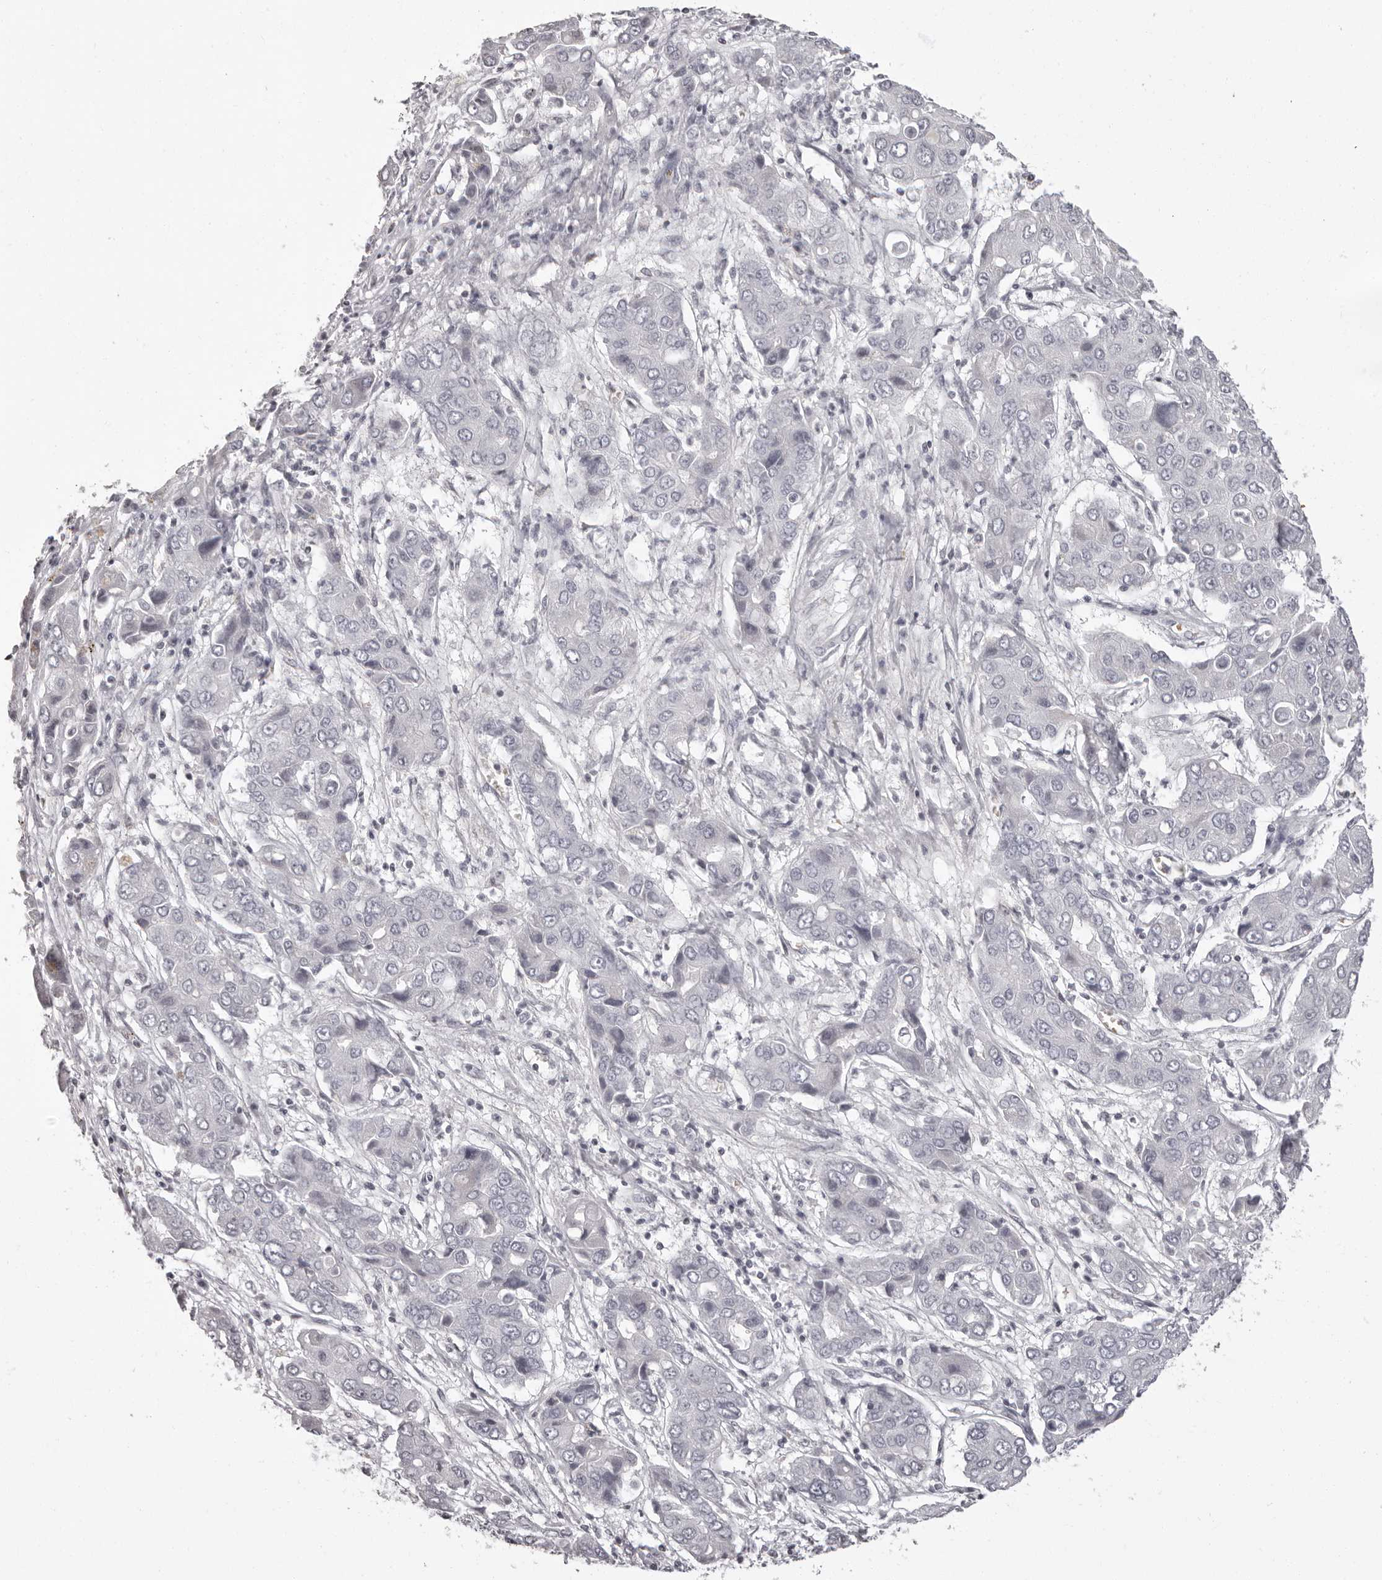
{"staining": {"intensity": "negative", "quantity": "none", "location": "none"}, "tissue": "liver cancer", "cell_type": "Tumor cells", "image_type": "cancer", "snomed": [{"axis": "morphology", "description": "Cholangiocarcinoma"}, {"axis": "topography", "description": "Liver"}], "caption": "Human liver cancer stained for a protein using immunohistochemistry exhibits no expression in tumor cells.", "gene": "C8orf74", "patient": {"sex": "male", "age": 67}}